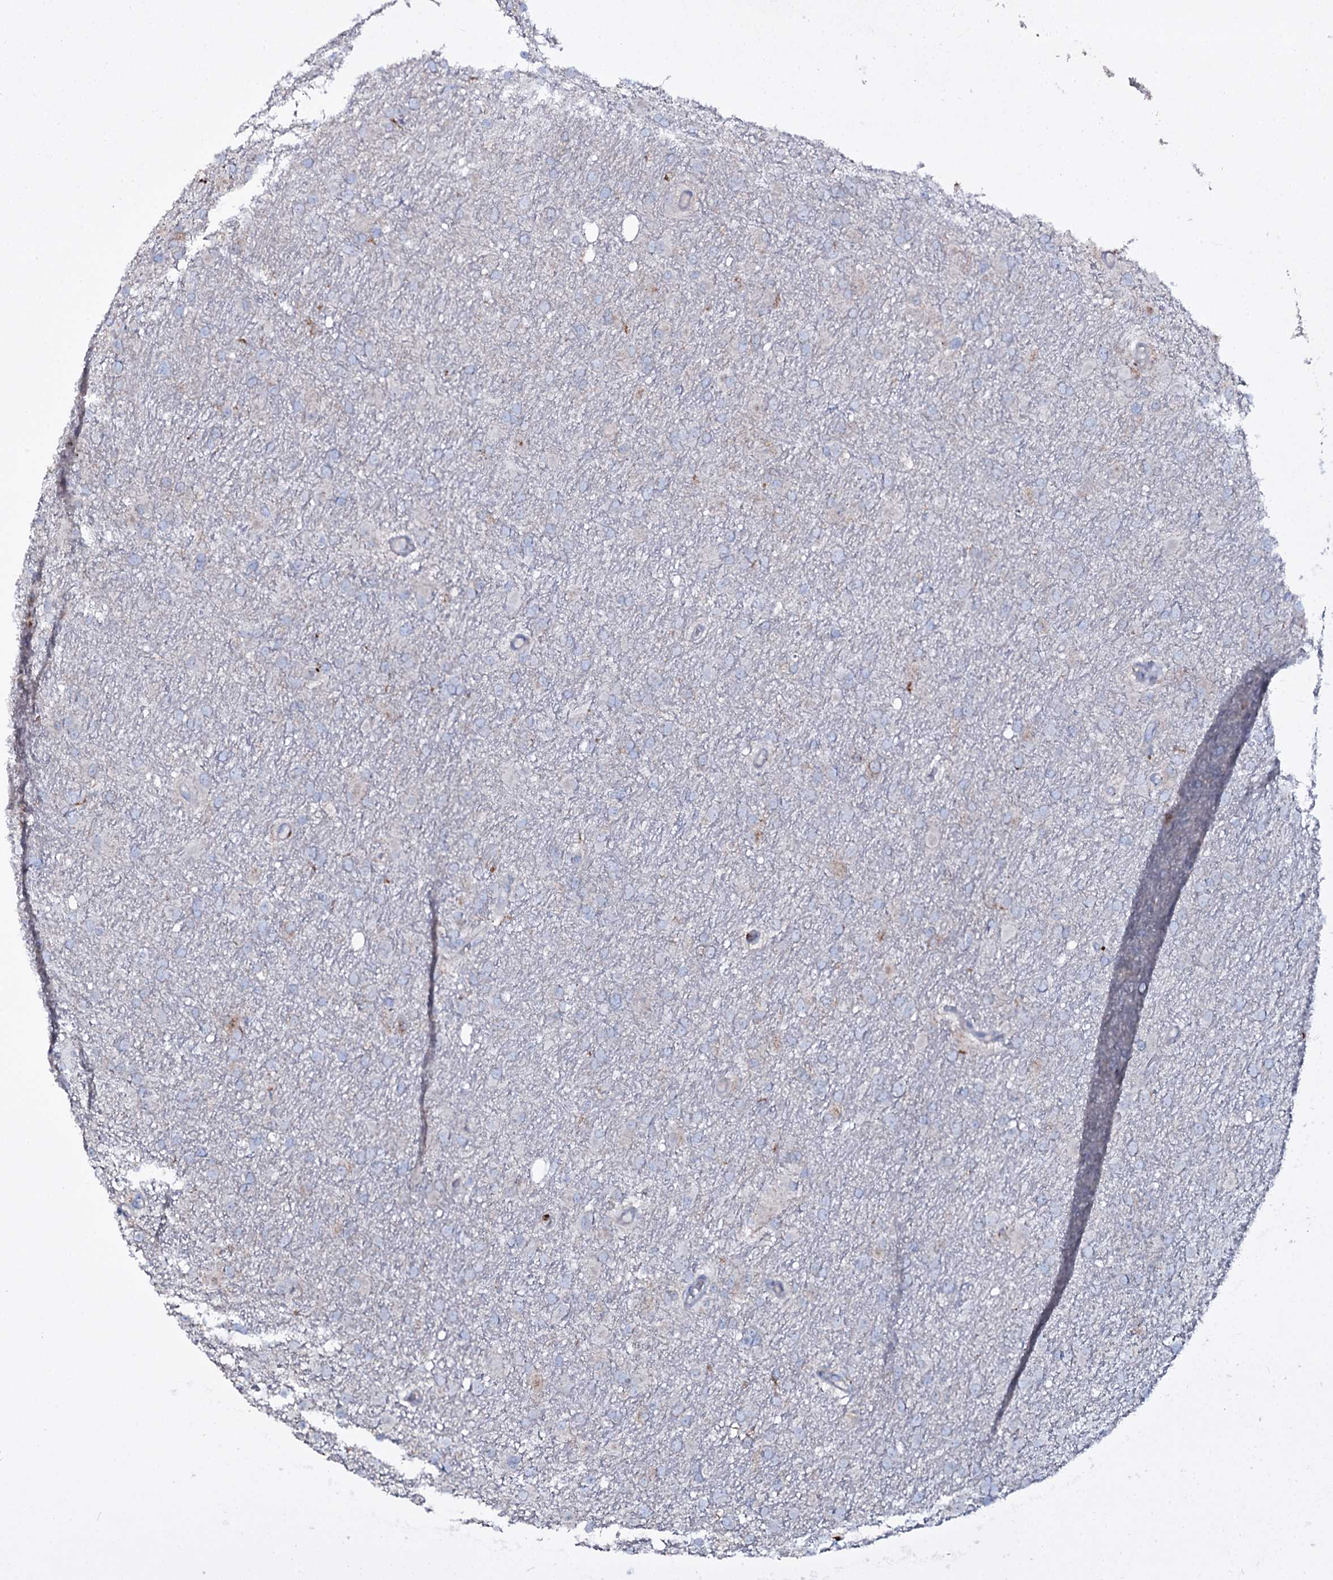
{"staining": {"intensity": "negative", "quantity": "none", "location": "none"}, "tissue": "glioma", "cell_type": "Tumor cells", "image_type": "cancer", "snomed": [{"axis": "morphology", "description": "Glioma, malignant, High grade"}, {"axis": "topography", "description": "Cerebral cortex"}], "caption": "There is no significant expression in tumor cells of malignant glioma (high-grade).", "gene": "OSBPL2", "patient": {"sex": "female", "age": 36}}